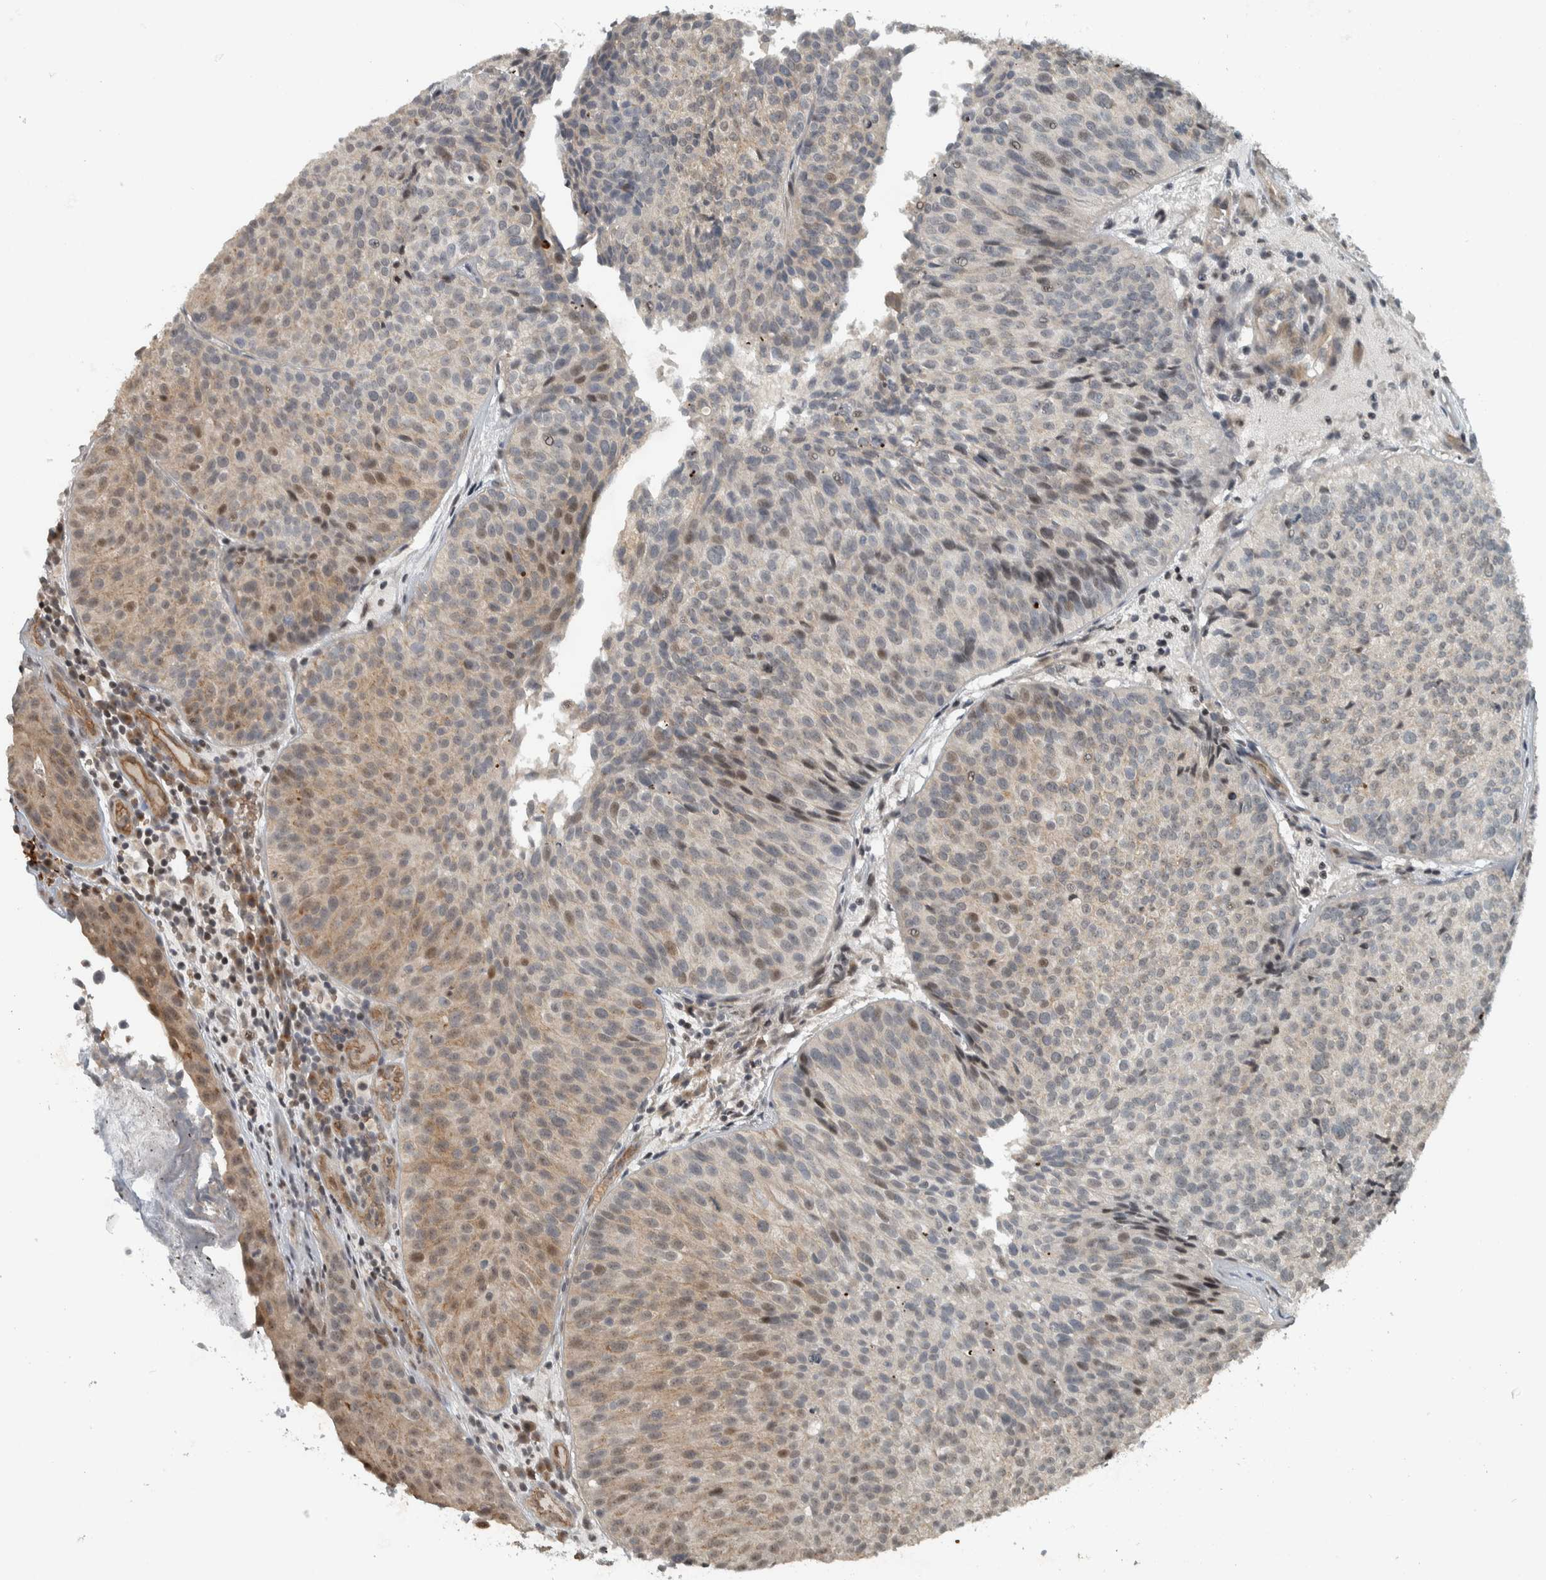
{"staining": {"intensity": "moderate", "quantity": "25%-75%", "location": "cytoplasmic/membranous,nuclear"}, "tissue": "urothelial cancer", "cell_type": "Tumor cells", "image_type": "cancer", "snomed": [{"axis": "morphology", "description": "Urothelial carcinoma, Low grade"}, {"axis": "topography", "description": "Urinary bladder"}], "caption": "Immunohistochemistry (IHC) (DAB) staining of urothelial cancer exhibits moderate cytoplasmic/membranous and nuclear protein expression in approximately 25%-75% of tumor cells.", "gene": "NAPG", "patient": {"sex": "male", "age": 86}}